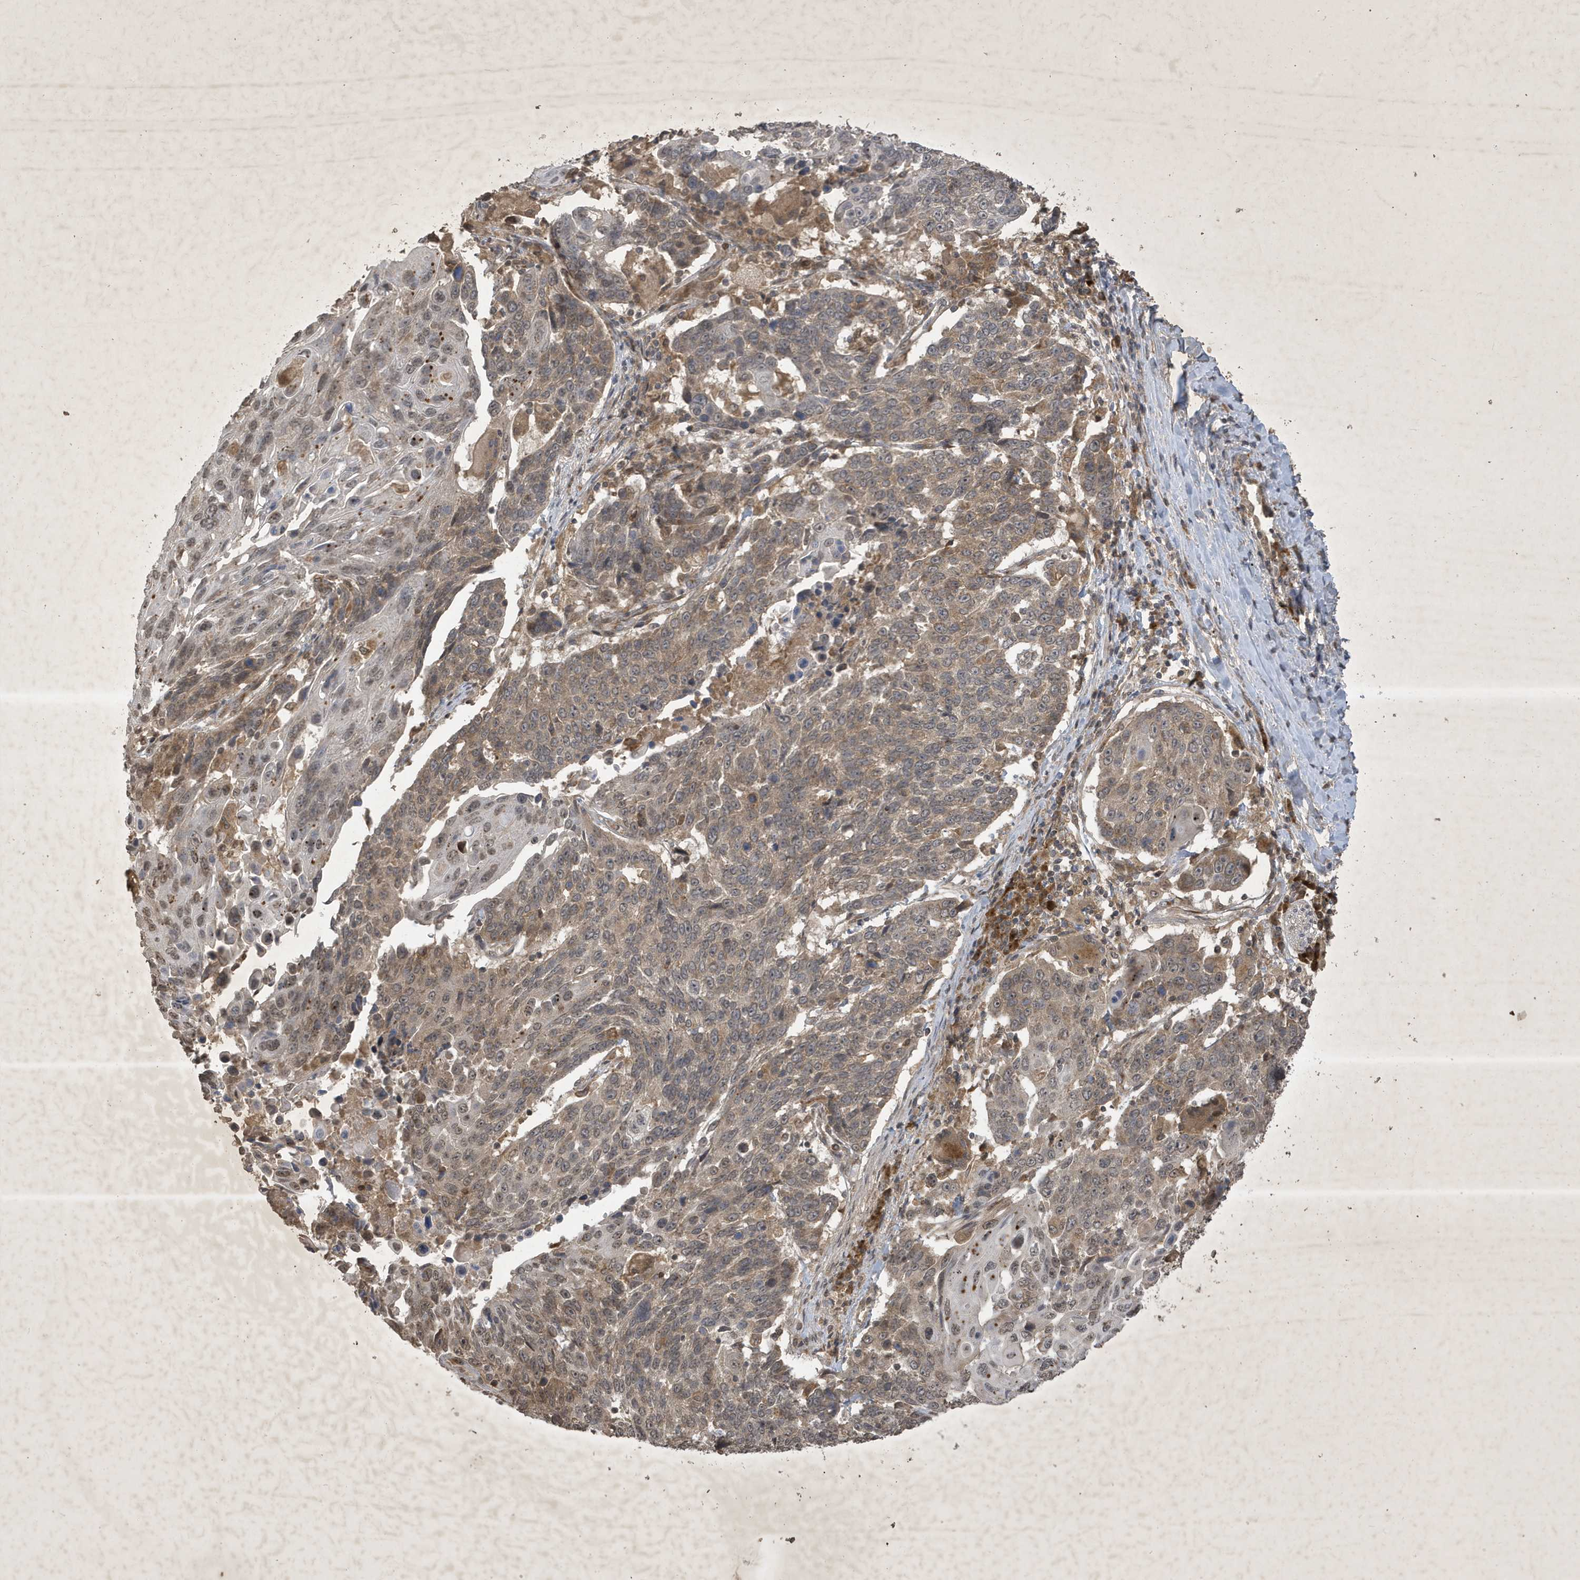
{"staining": {"intensity": "weak", "quantity": ">75%", "location": "cytoplasmic/membranous,nuclear"}, "tissue": "lung cancer", "cell_type": "Tumor cells", "image_type": "cancer", "snomed": [{"axis": "morphology", "description": "Squamous cell carcinoma, NOS"}, {"axis": "topography", "description": "Lung"}], "caption": "Brown immunohistochemical staining in human squamous cell carcinoma (lung) demonstrates weak cytoplasmic/membranous and nuclear staining in about >75% of tumor cells.", "gene": "STX10", "patient": {"sex": "male", "age": 66}}